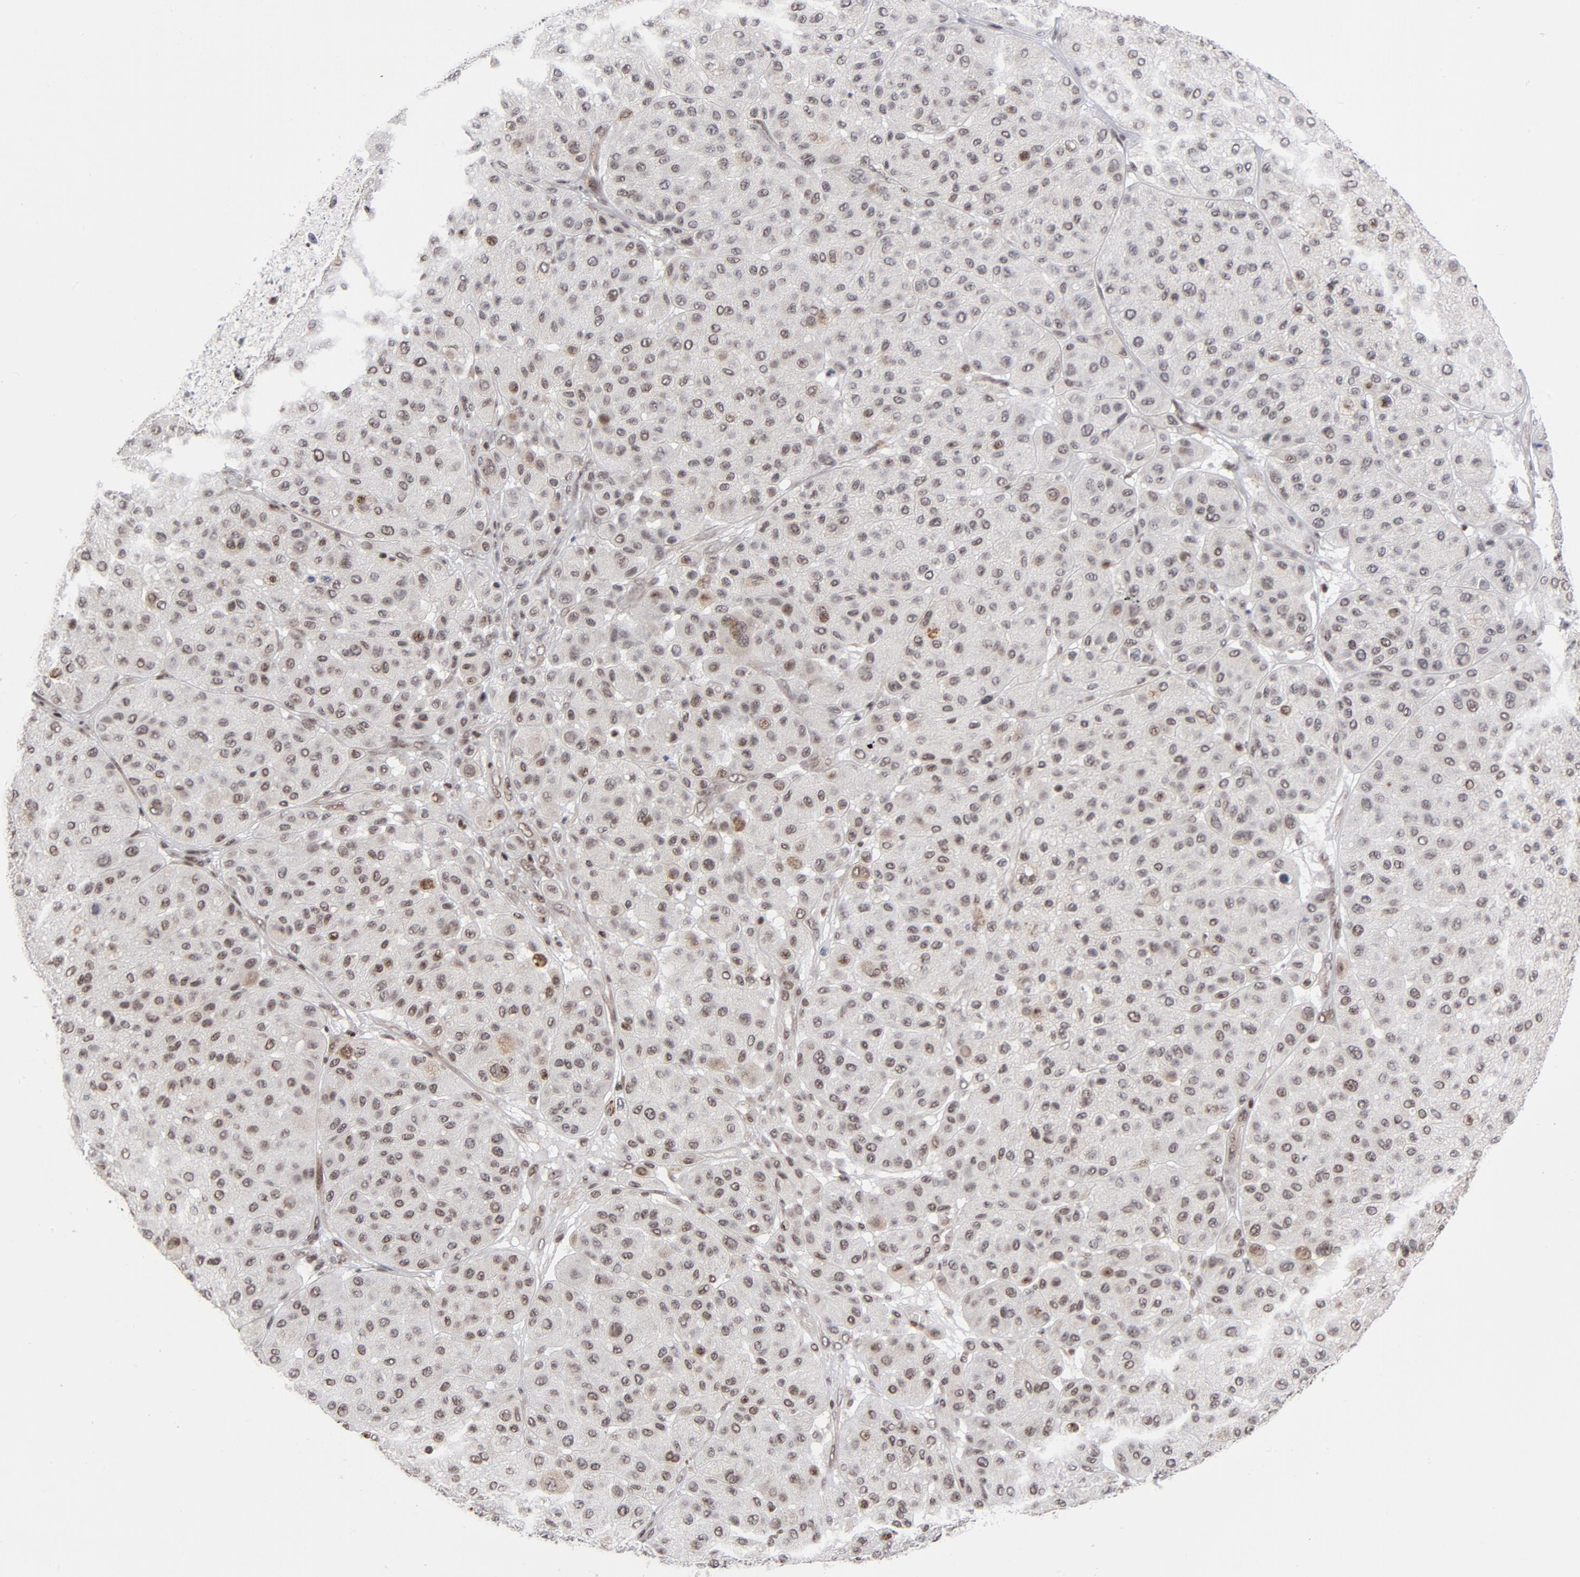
{"staining": {"intensity": "strong", "quantity": "25%-75%", "location": "nuclear"}, "tissue": "melanoma", "cell_type": "Tumor cells", "image_type": "cancer", "snomed": [{"axis": "morphology", "description": "Normal tissue, NOS"}, {"axis": "morphology", "description": "Malignant melanoma, Metastatic site"}, {"axis": "topography", "description": "Skin"}], "caption": "Human melanoma stained with a protein marker displays strong staining in tumor cells.", "gene": "CTCF", "patient": {"sex": "male", "age": 41}}